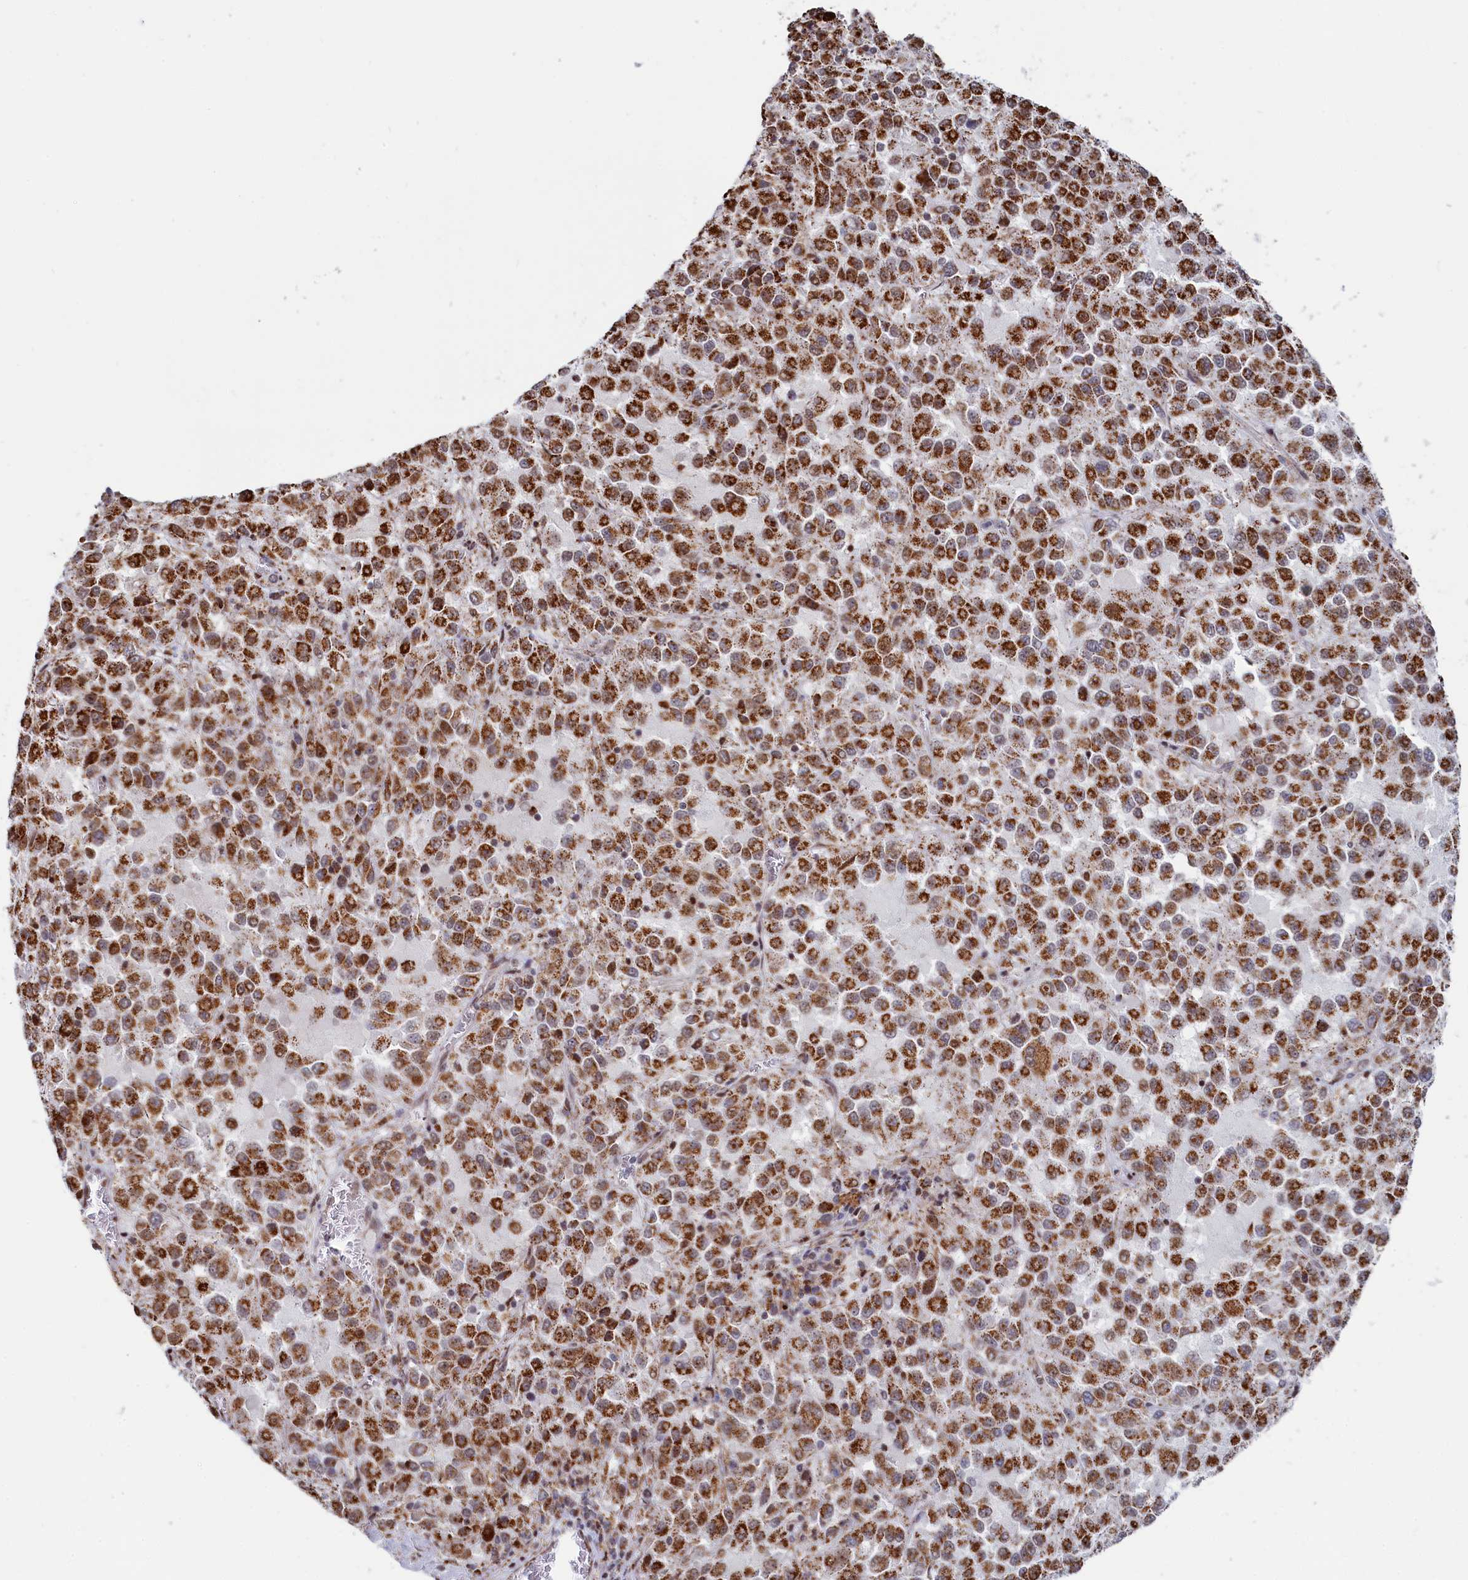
{"staining": {"intensity": "strong", "quantity": ">75%", "location": "cytoplasmic/membranous"}, "tissue": "melanoma", "cell_type": "Tumor cells", "image_type": "cancer", "snomed": [{"axis": "morphology", "description": "Malignant melanoma, Metastatic site"}, {"axis": "topography", "description": "Lung"}], "caption": "The micrograph shows immunohistochemical staining of melanoma. There is strong cytoplasmic/membranous expression is present in about >75% of tumor cells.", "gene": "HDGFL3", "patient": {"sex": "male", "age": 64}}